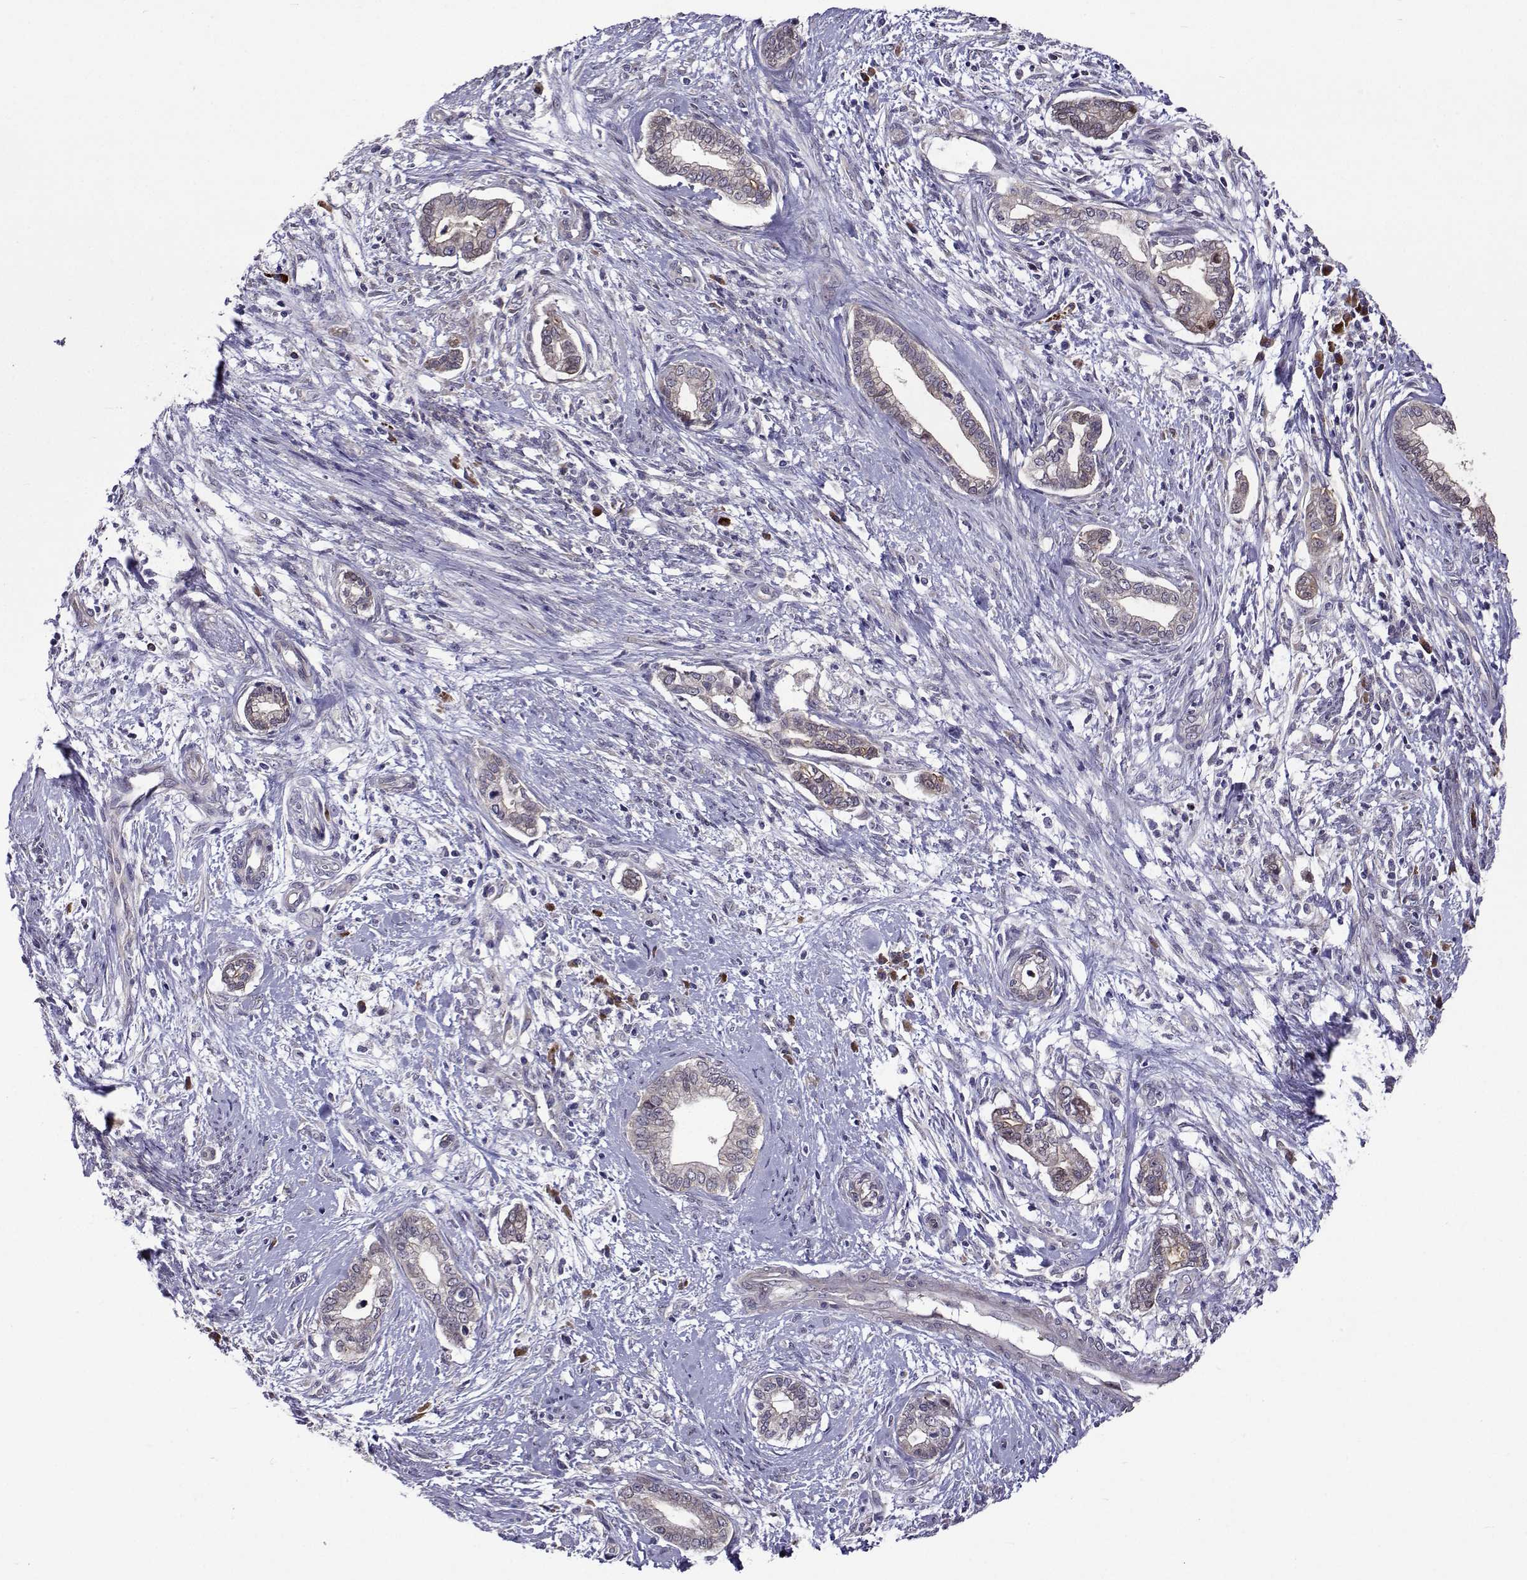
{"staining": {"intensity": "negative", "quantity": "none", "location": "none"}, "tissue": "cervical cancer", "cell_type": "Tumor cells", "image_type": "cancer", "snomed": [{"axis": "morphology", "description": "Adenocarcinoma, NOS"}, {"axis": "topography", "description": "Cervix"}], "caption": "Immunohistochemistry histopathology image of neoplastic tissue: cervical cancer stained with DAB shows no significant protein staining in tumor cells. (DAB (3,3'-diaminobenzidine) IHC with hematoxylin counter stain).", "gene": "TARBP2", "patient": {"sex": "female", "age": 62}}